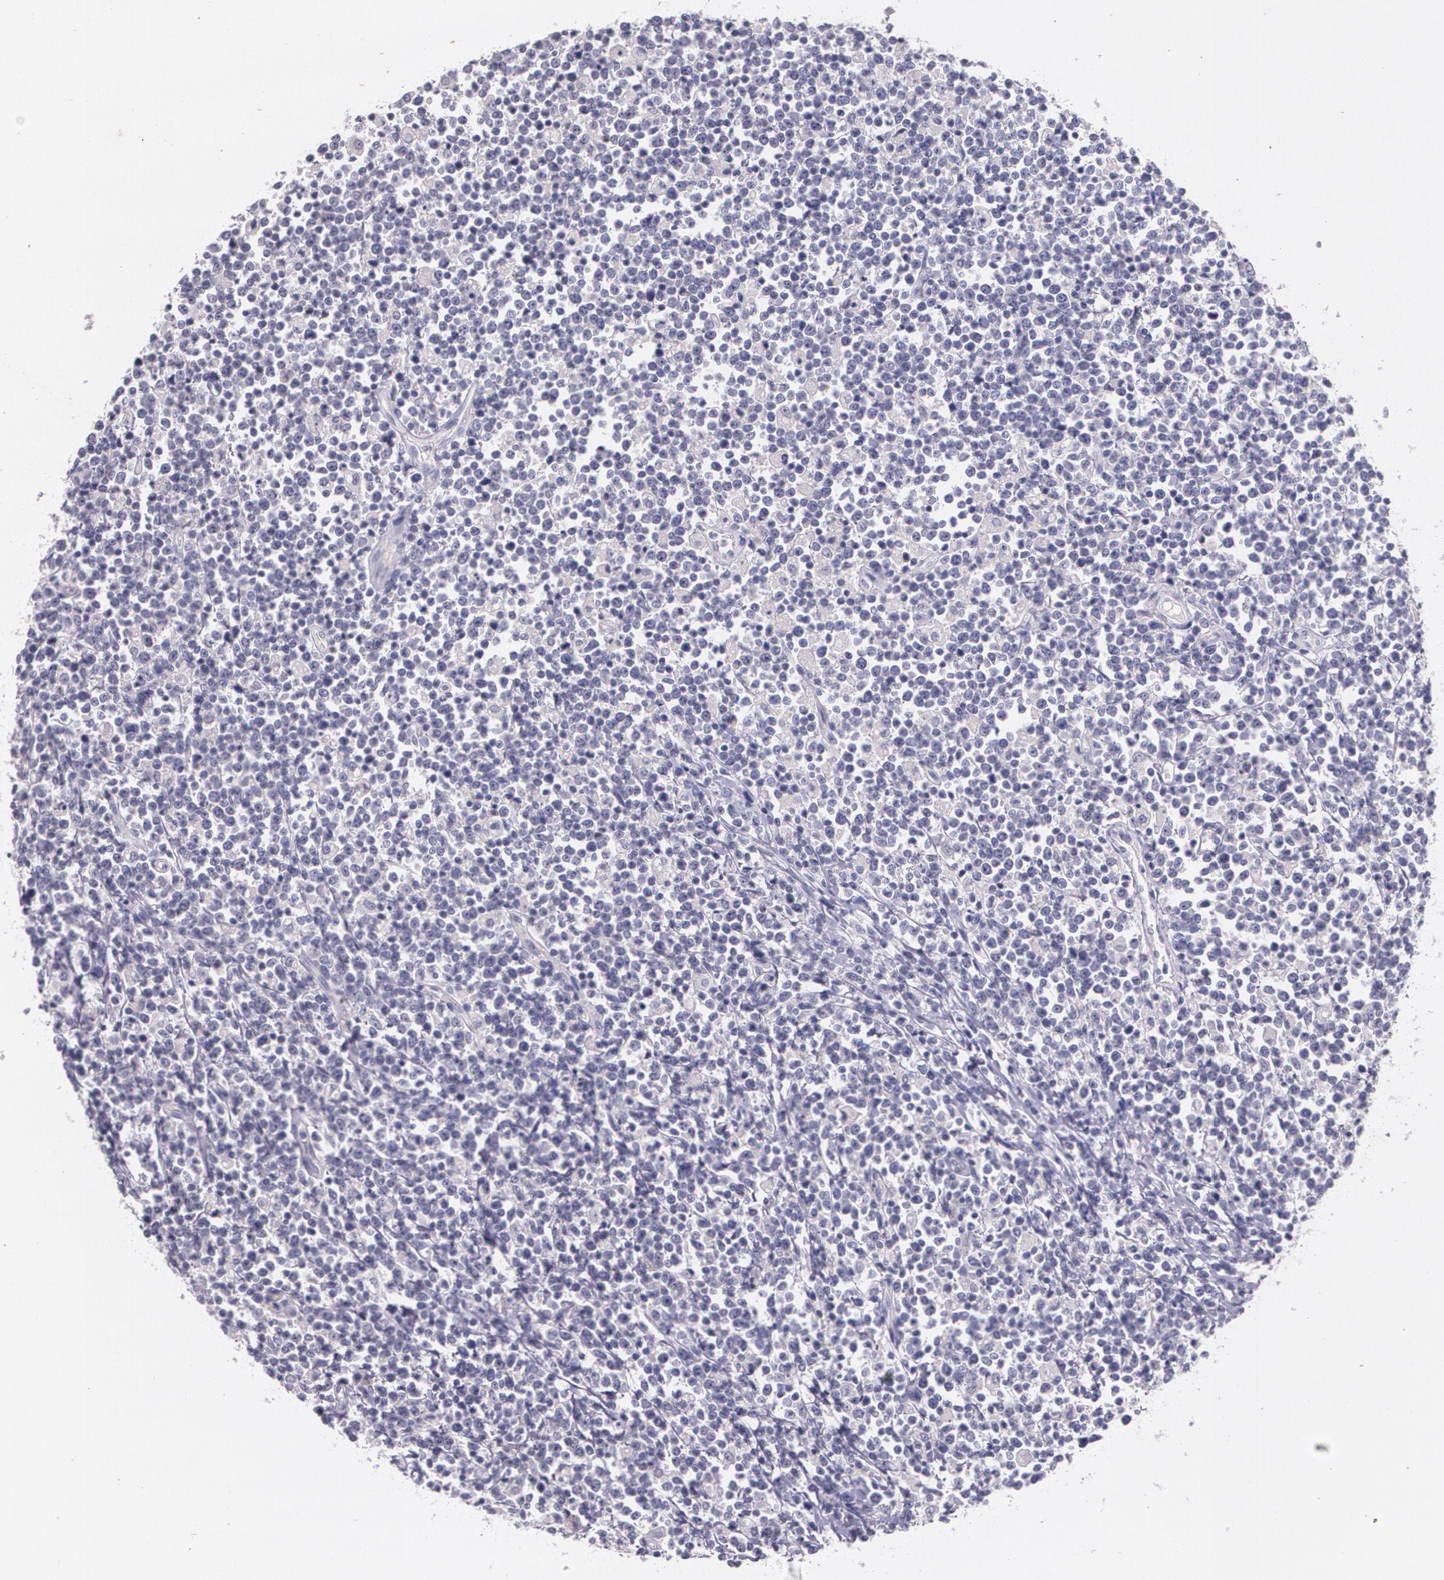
{"staining": {"intensity": "negative", "quantity": "none", "location": "none"}, "tissue": "lymphoma", "cell_type": "Tumor cells", "image_type": "cancer", "snomed": [{"axis": "morphology", "description": "Malignant lymphoma, non-Hodgkin's type, High grade"}, {"axis": "topography", "description": "Colon"}], "caption": "DAB (3,3'-diaminobenzidine) immunohistochemical staining of human high-grade malignant lymphoma, non-Hodgkin's type demonstrates no significant positivity in tumor cells. (Immunohistochemistry (ihc), brightfield microscopy, high magnification).", "gene": "TM4SF1", "patient": {"sex": "male", "age": 82}}